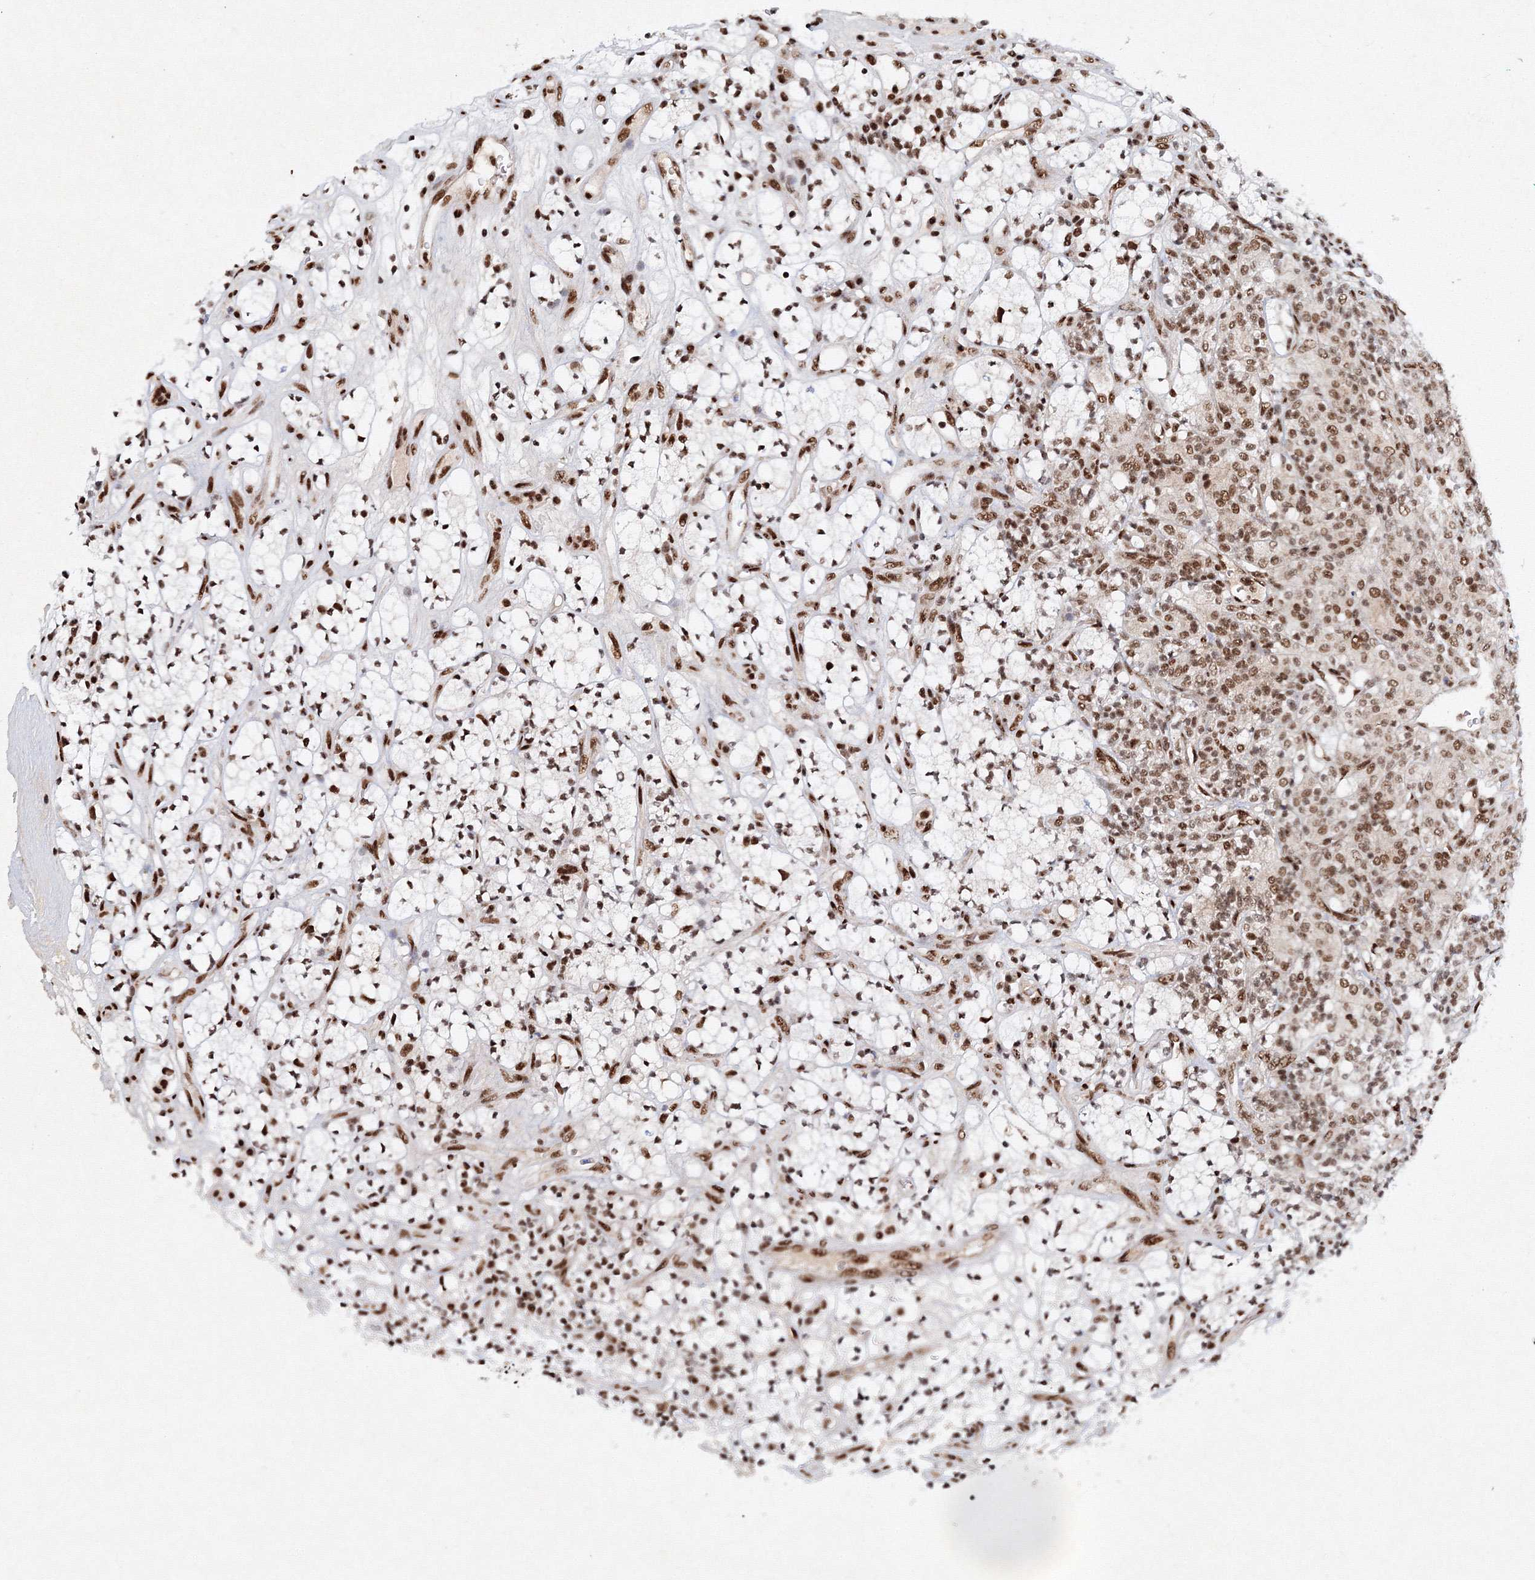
{"staining": {"intensity": "moderate", "quantity": "25%-75%", "location": "nuclear"}, "tissue": "renal cancer", "cell_type": "Tumor cells", "image_type": "cancer", "snomed": [{"axis": "morphology", "description": "Adenocarcinoma, NOS"}, {"axis": "topography", "description": "Kidney"}], "caption": "Protein expression analysis of renal cancer shows moderate nuclear staining in approximately 25%-75% of tumor cells.", "gene": "SNRPC", "patient": {"sex": "male", "age": 77}}